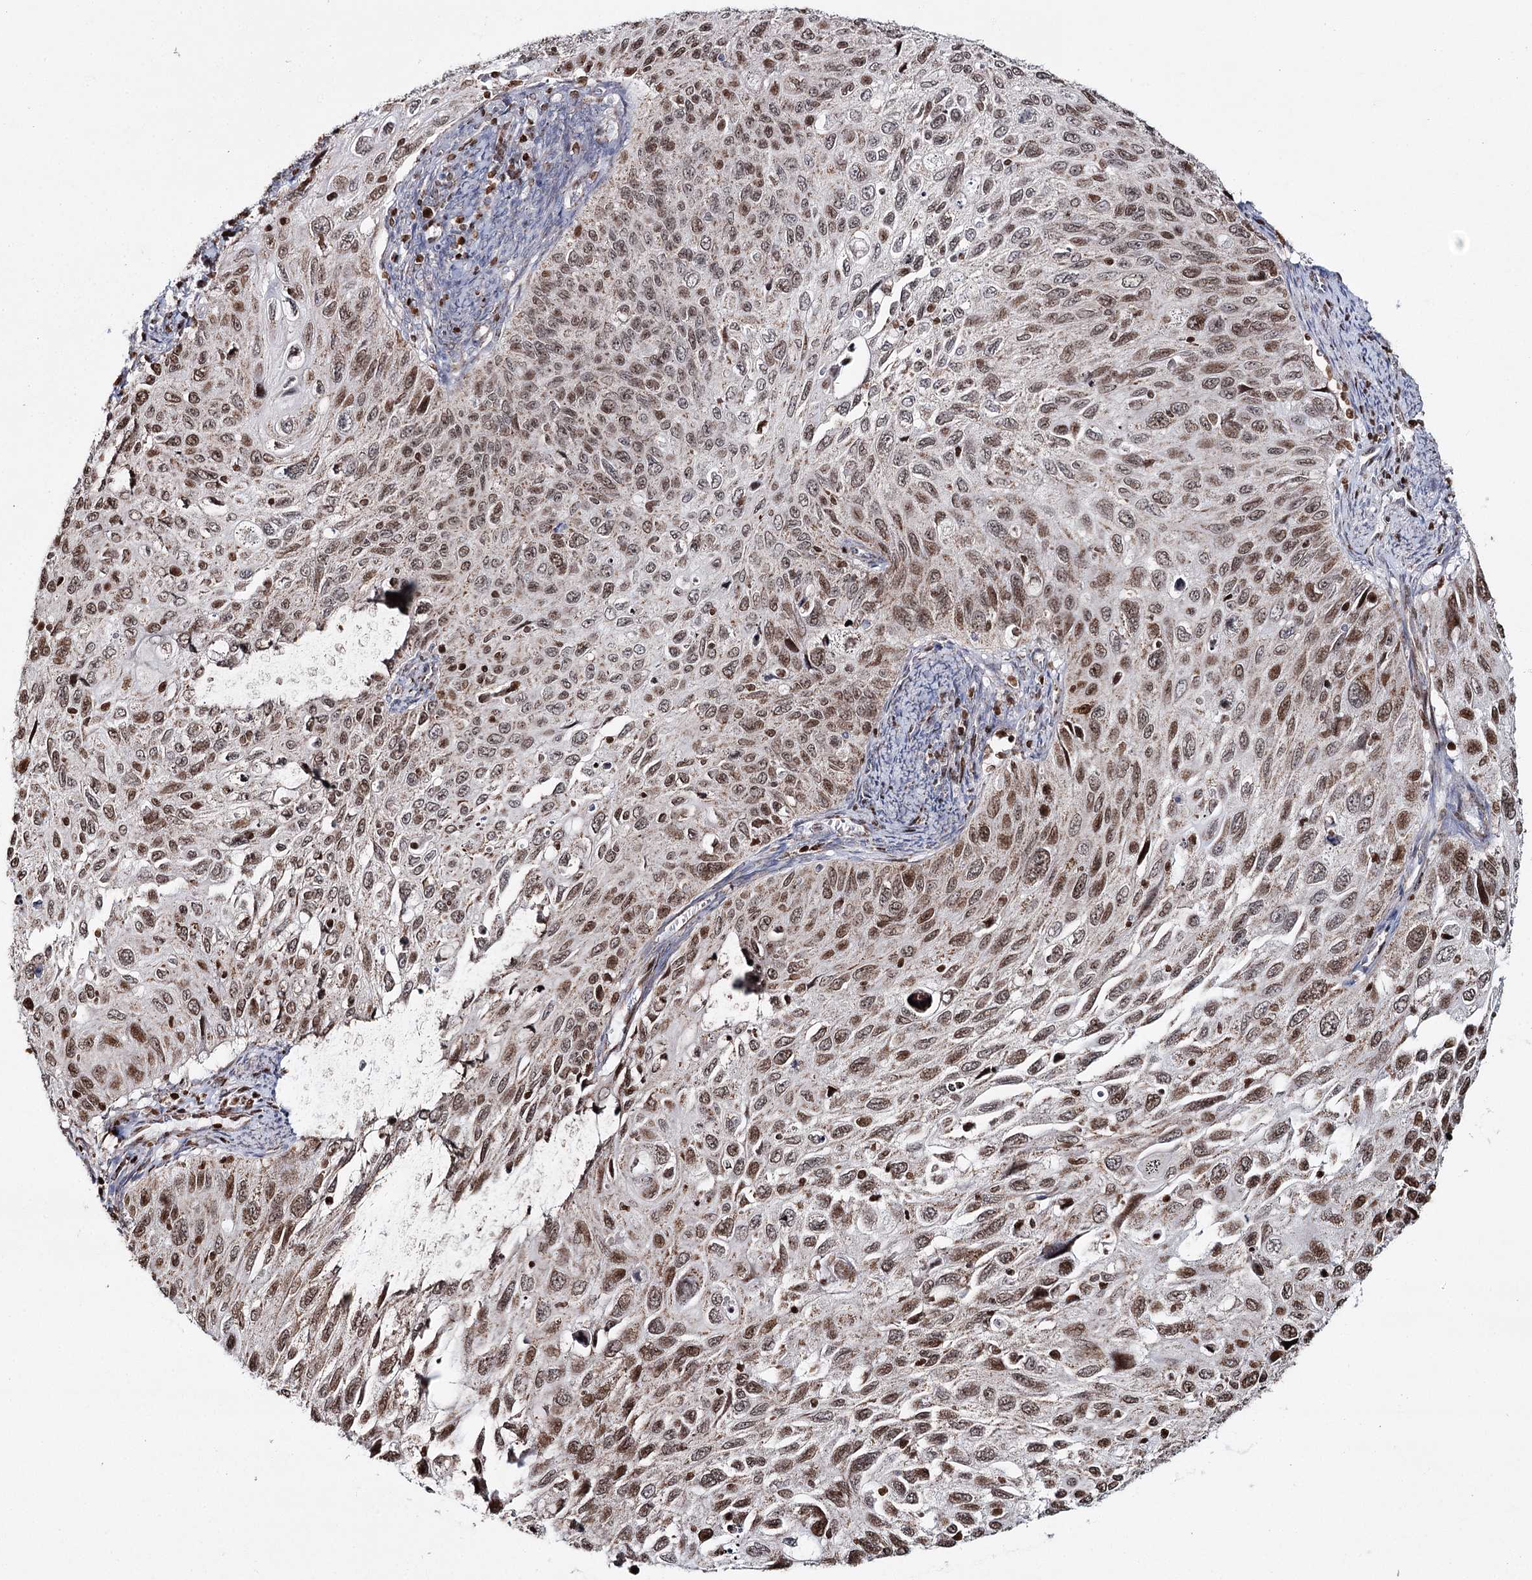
{"staining": {"intensity": "moderate", "quantity": ">75%", "location": "nuclear"}, "tissue": "cervical cancer", "cell_type": "Tumor cells", "image_type": "cancer", "snomed": [{"axis": "morphology", "description": "Squamous cell carcinoma, NOS"}, {"axis": "topography", "description": "Cervix"}], "caption": "Protein positivity by IHC displays moderate nuclear positivity in about >75% of tumor cells in cervical cancer (squamous cell carcinoma).", "gene": "PDHX", "patient": {"sex": "female", "age": 70}}